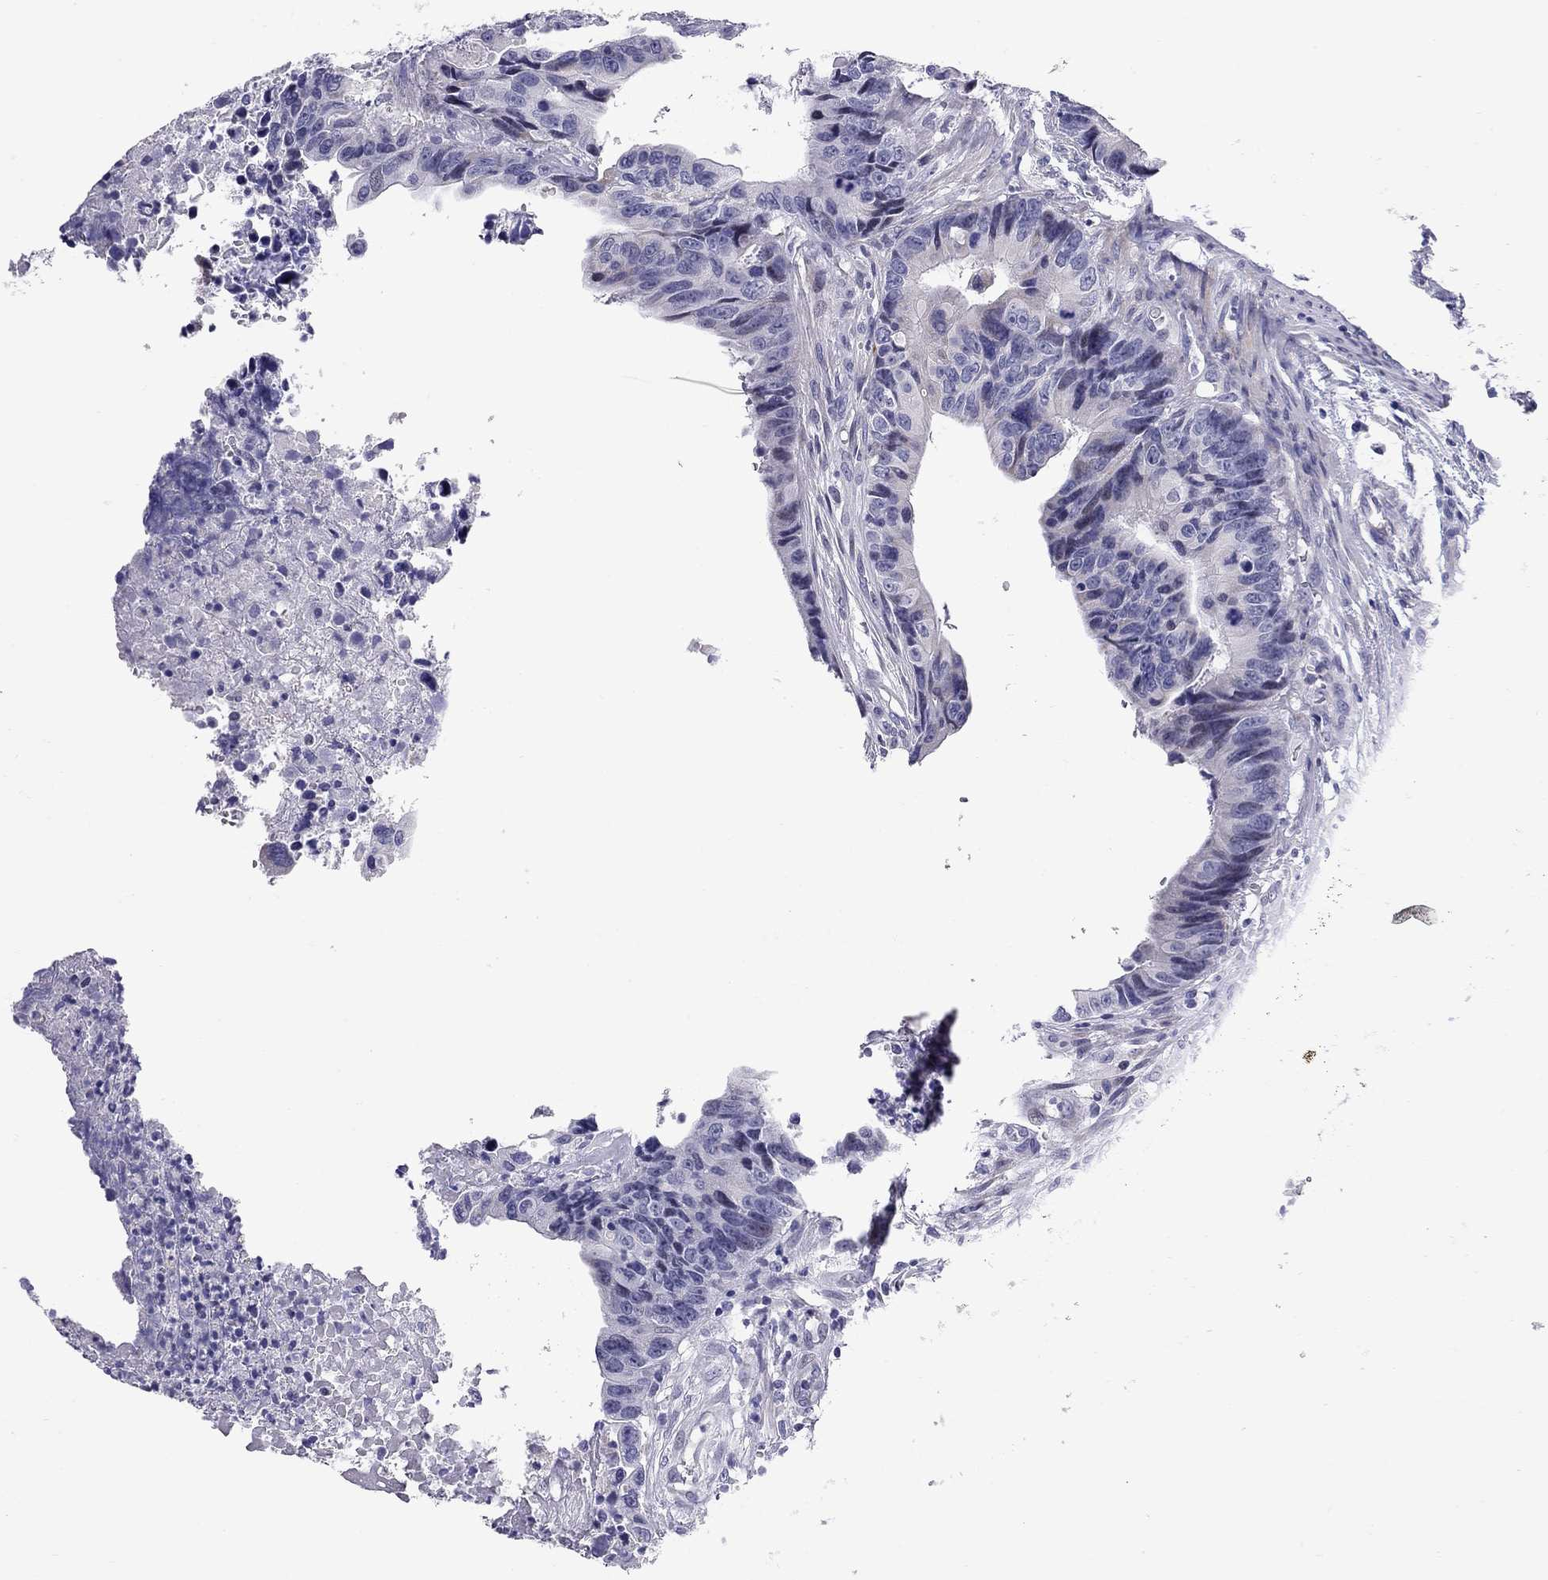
{"staining": {"intensity": "negative", "quantity": "none", "location": "none"}, "tissue": "colorectal cancer", "cell_type": "Tumor cells", "image_type": "cancer", "snomed": [{"axis": "morphology", "description": "Adenocarcinoma, NOS"}, {"axis": "topography", "description": "Colon"}], "caption": "This is an immunohistochemistry histopathology image of colorectal cancer. There is no staining in tumor cells.", "gene": "C8orf88", "patient": {"sex": "female", "age": 87}}